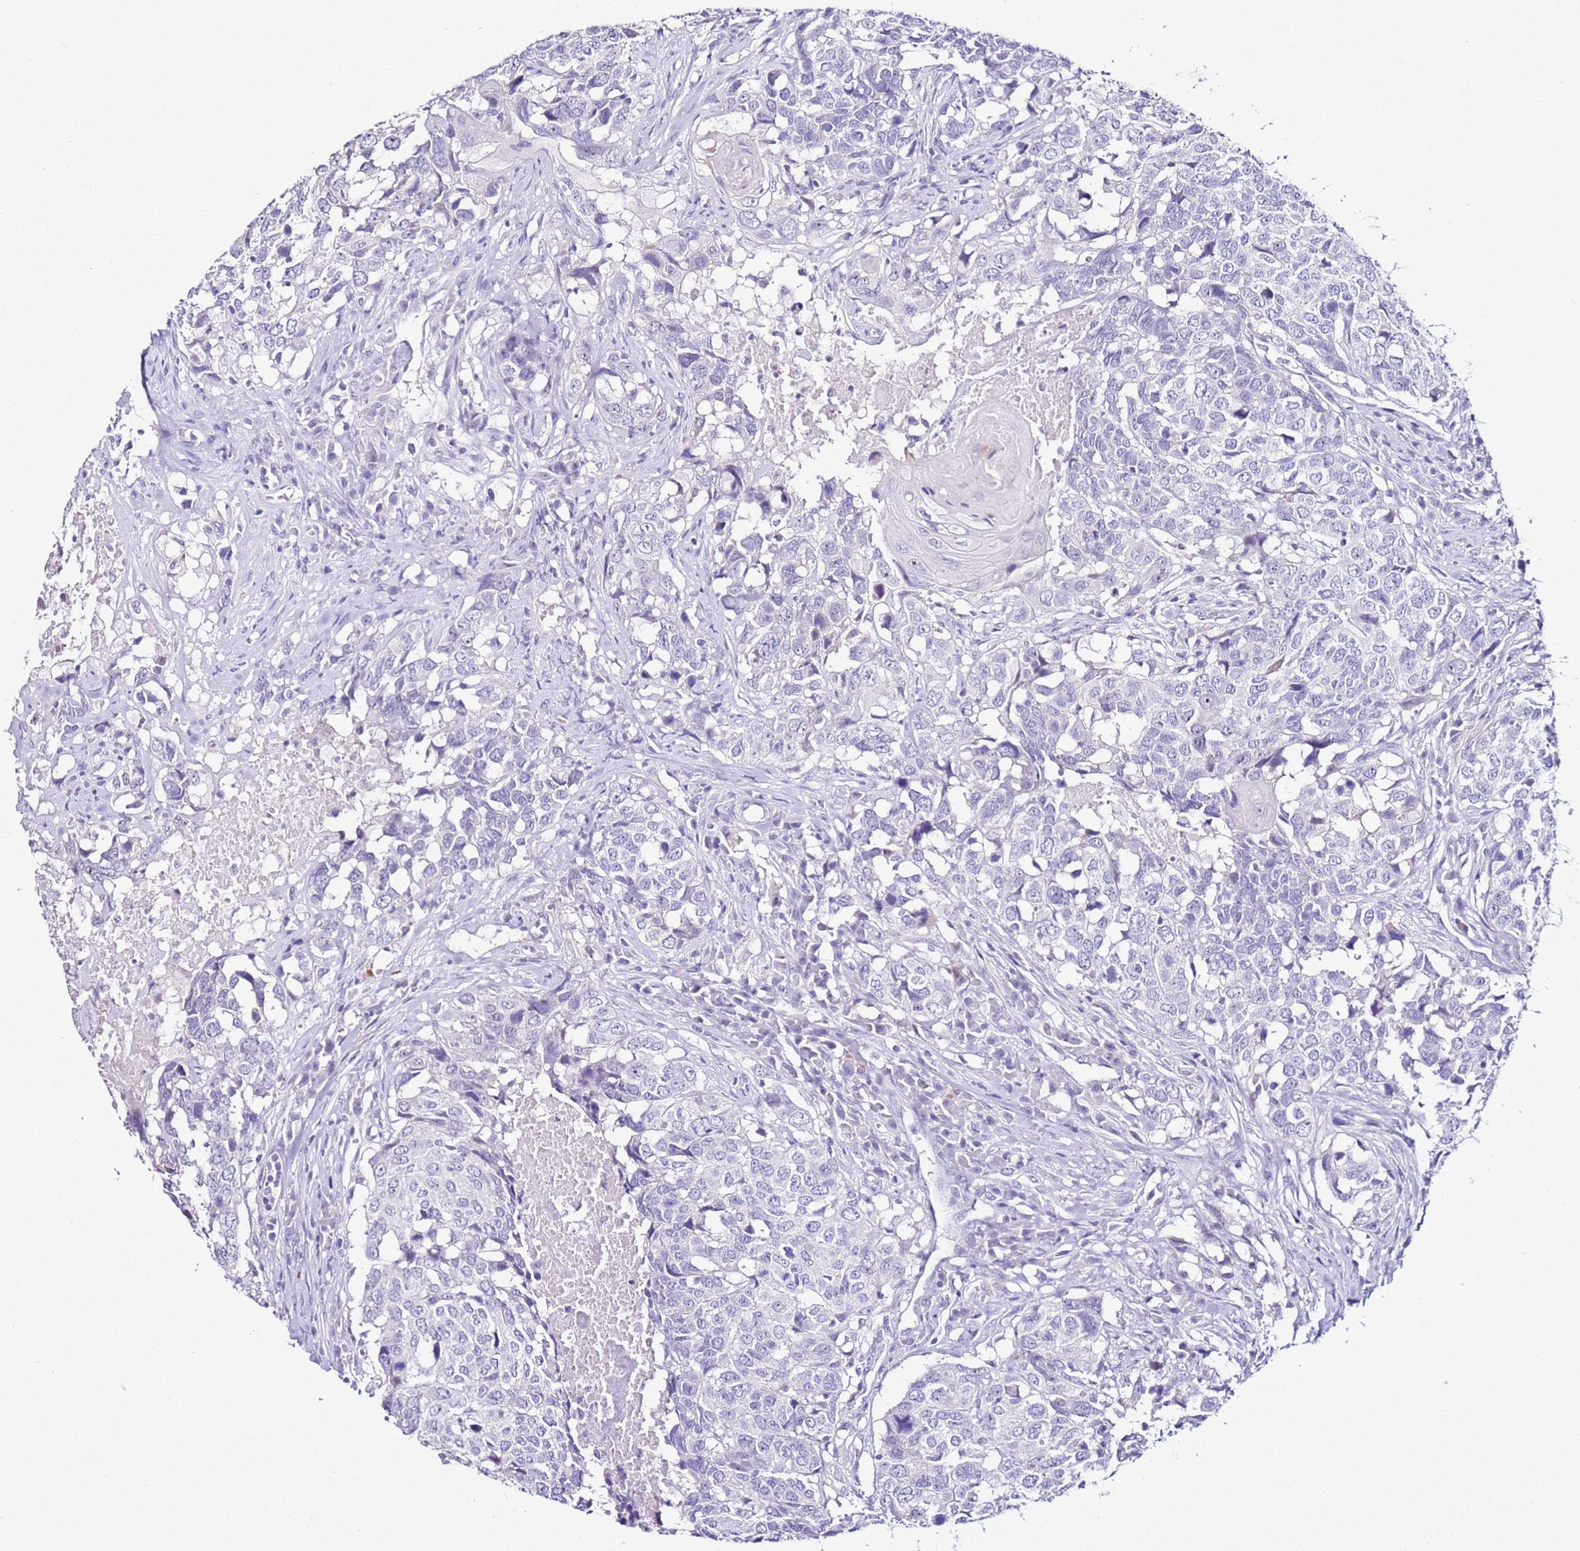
{"staining": {"intensity": "negative", "quantity": "none", "location": "none"}, "tissue": "head and neck cancer", "cell_type": "Tumor cells", "image_type": "cancer", "snomed": [{"axis": "morphology", "description": "Squamous cell carcinoma, NOS"}, {"axis": "topography", "description": "Head-Neck"}], "caption": "DAB (3,3'-diaminobenzidine) immunohistochemical staining of head and neck squamous cell carcinoma exhibits no significant staining in tumor cells. (DAB immunohistochemistry, high magnification).", "gene": "HGD", "patient": {"sex": "male", "age": 66}}